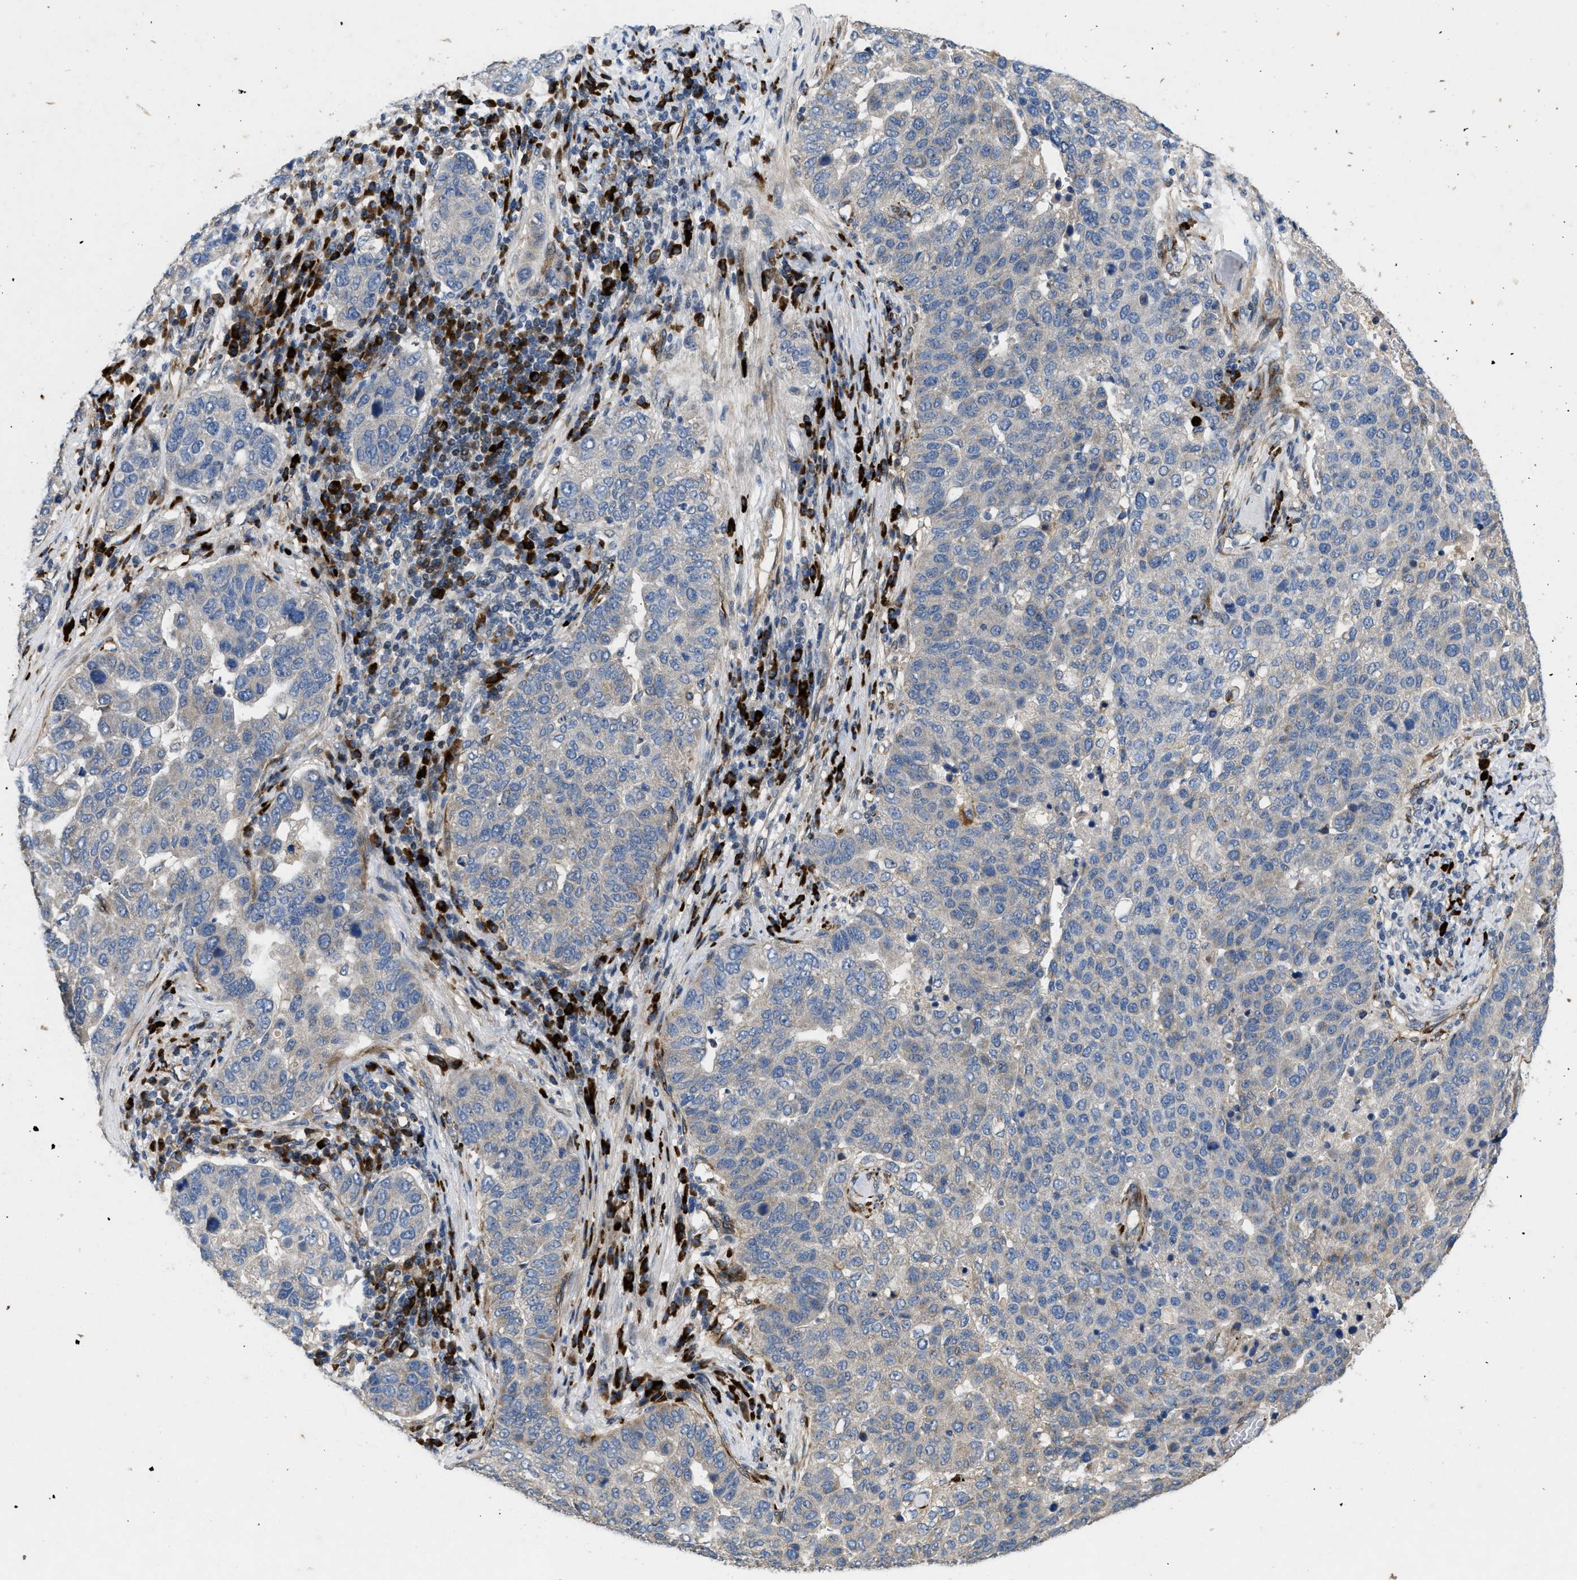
{"staining": {"intensity": "negative", "quantity": "none", "location": "none"}, "tissue": "pancreatic cancer", "cell_type": "Tumor cells", "image_type": "cancer", "snomed": [{"axis": "morphology", "description": "Adenocarcinoma, NOS"}, {"axis": "topography", "description": "Pancreas"}], "caption": "DAB (3,3'-diaminobenzidine) immunohistochemical staining of adenocarcinoma (pancreatic) reveals no significant positivity in tumor cells. (Immunohistochemistry, brightfield microscopy, high magnification).", "gene": "HSPA12B", "patient": {"sex": "female", "age": 61}}